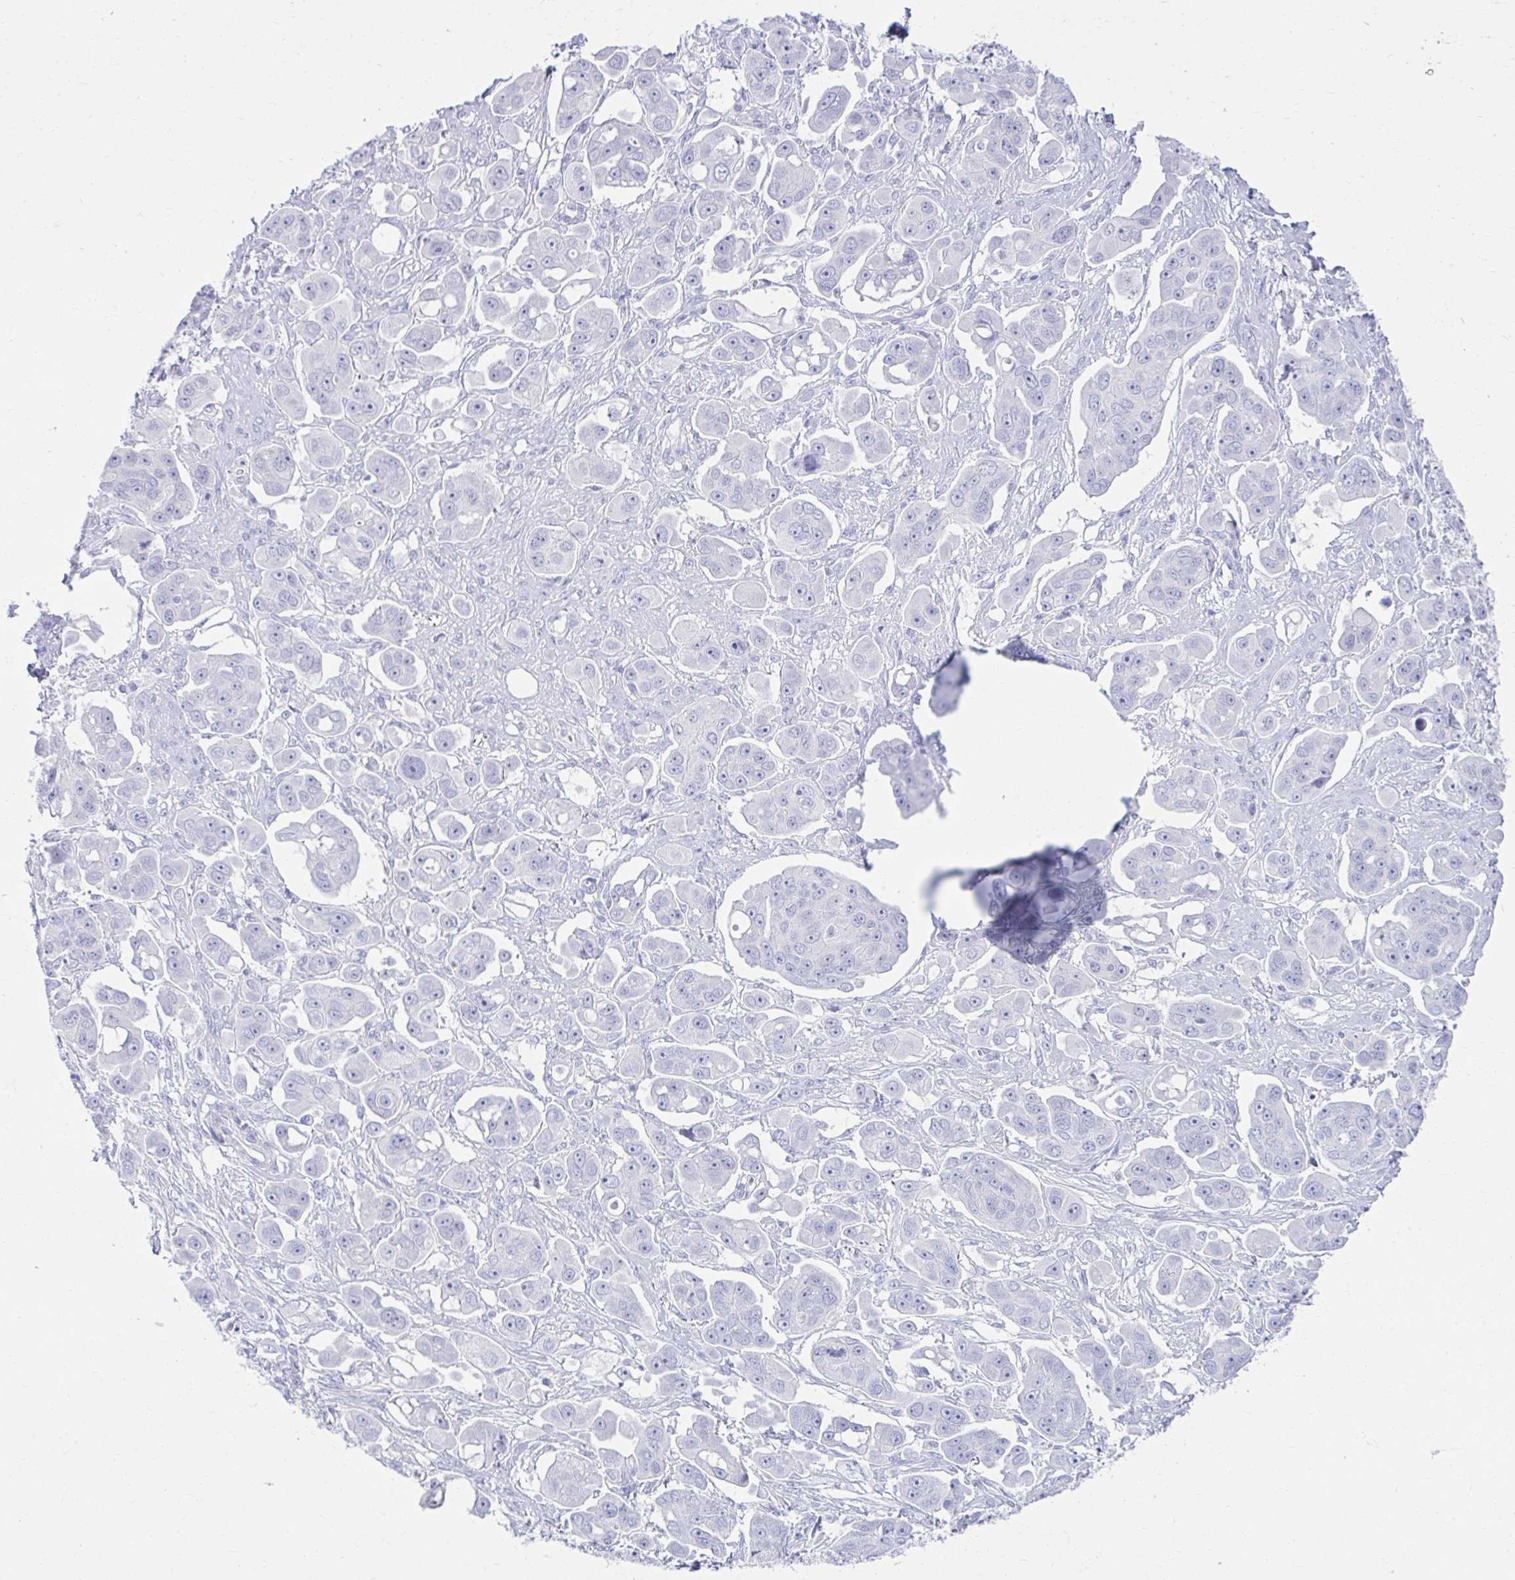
{"staining": {"intensity": "negative", "quantity": "none", "location": "none"}, "tissue": "ovarian cancer", "cell_type": "Tumor cells", "image_type": "cancer", "snomed": [{"axis": "morphology", "description": "Carcinoma, endometroid"}, {"axis": "topography", "description": "Ovary"}], "caption": "A photomicrograph of ovarian endometroid carcinoma stained for a protein shows no brown staining in tumor cells. (DAB (3,3'-diaminobenzidine) IHC with hematoxylin counter stain).", "gene": "ATP4B", "patient": {"sex": "female", "age": 70}}